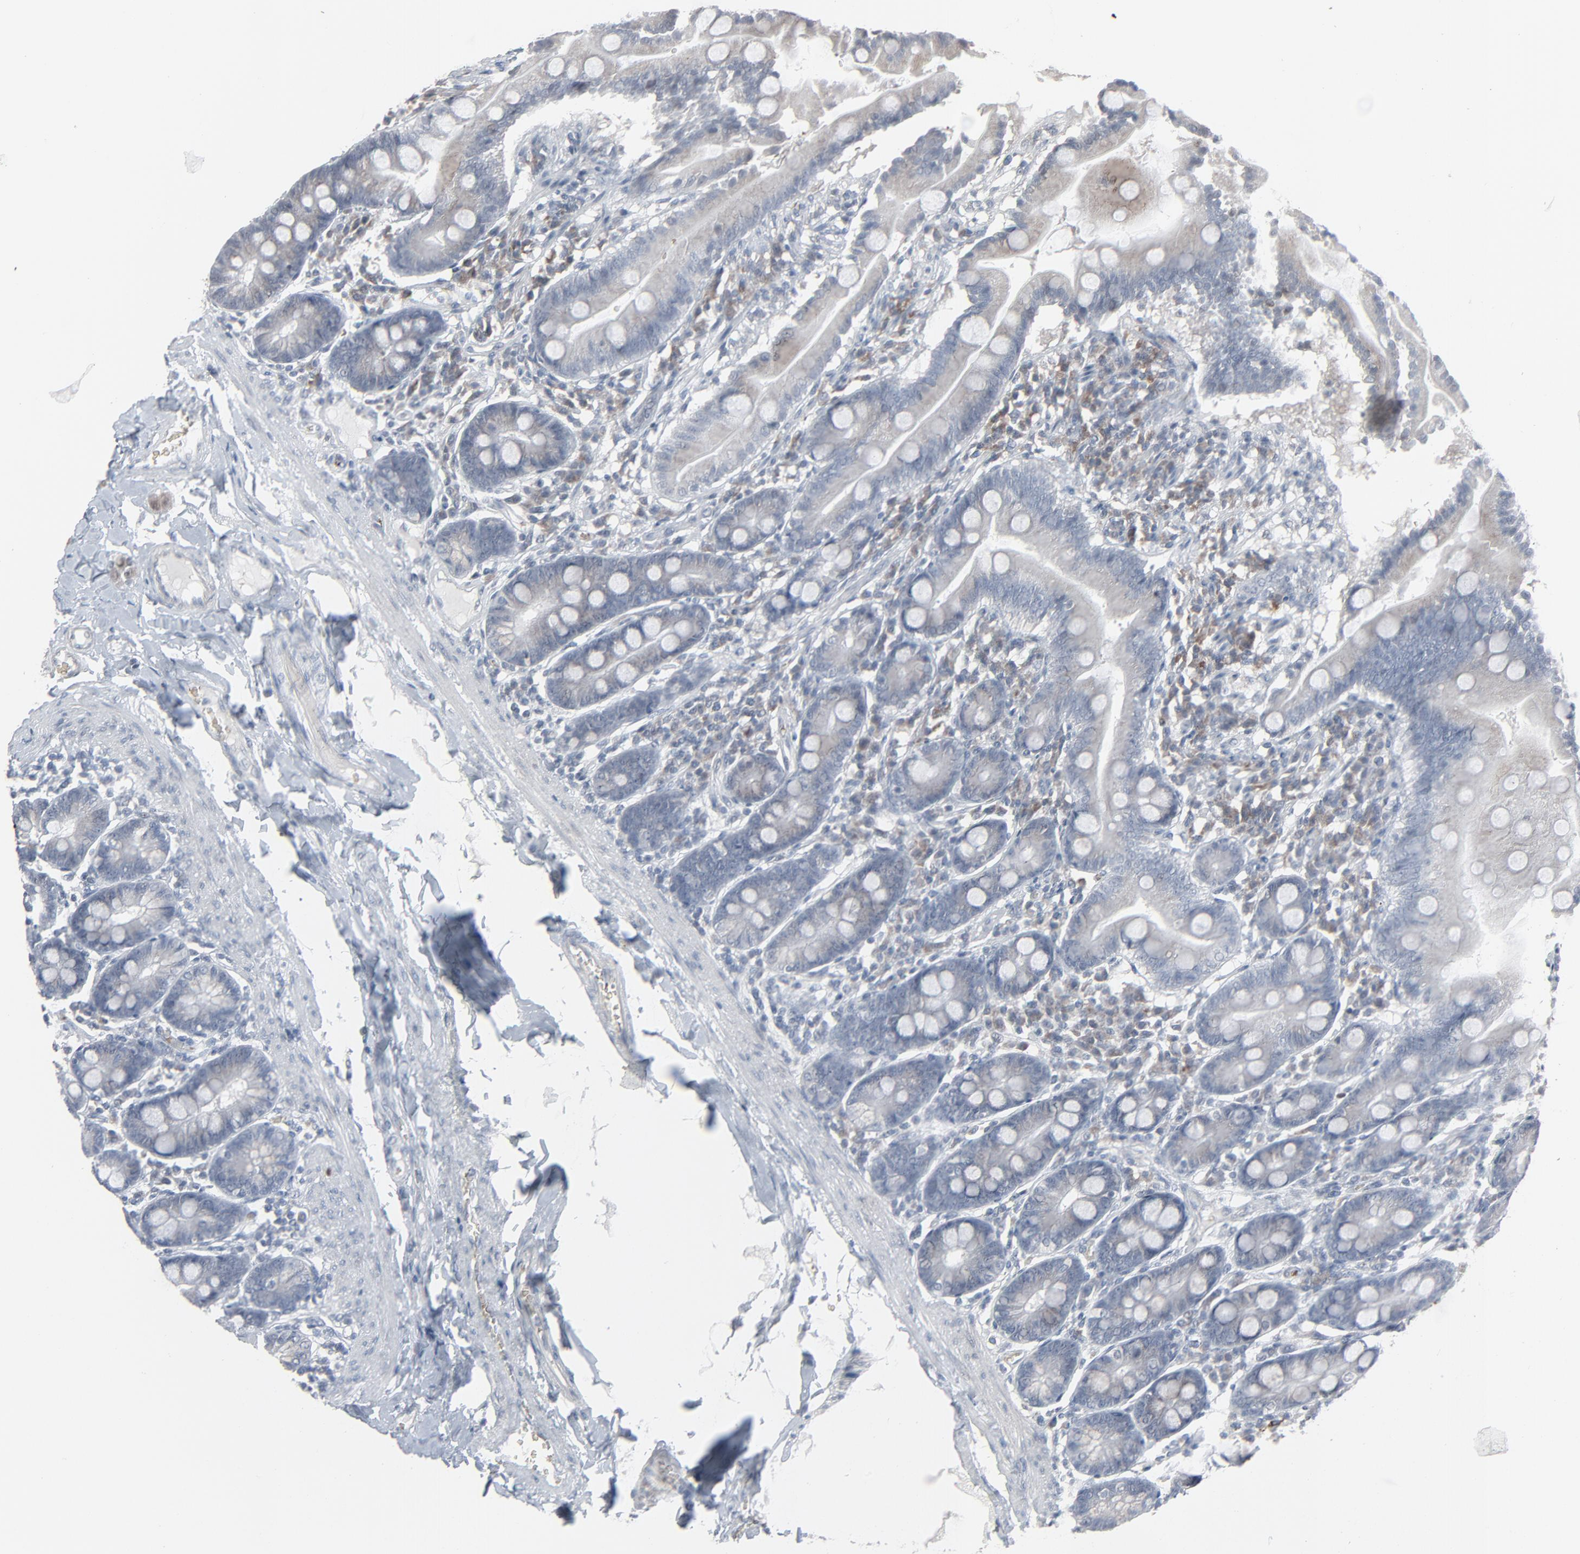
{"staining": {"intensity": "weak", "quantity": "25%-75%", "location": "cytoplasmic/membranous"}, "tissue": "duodenum", "cell_type": "Glandular cells", "image_type": "normal", "snomed": [{"axis": "morphology", "description": "Normal tissue, NOS"}, {"axis": "topography", "description": "Duodenum"}], "caption": "Duodenum stained with immunohistochemistry (IHC) demonstrates weak cytoplasmic/membranous expression in approximately 25%-75% of glandular cells. The staining is performed using DAB brown chromogen to label protein expression. The nuclei are counter-stained blue using hematoxylin.", "gene": "SAGE1", "patient": {"sex": "male", "age": 50}}